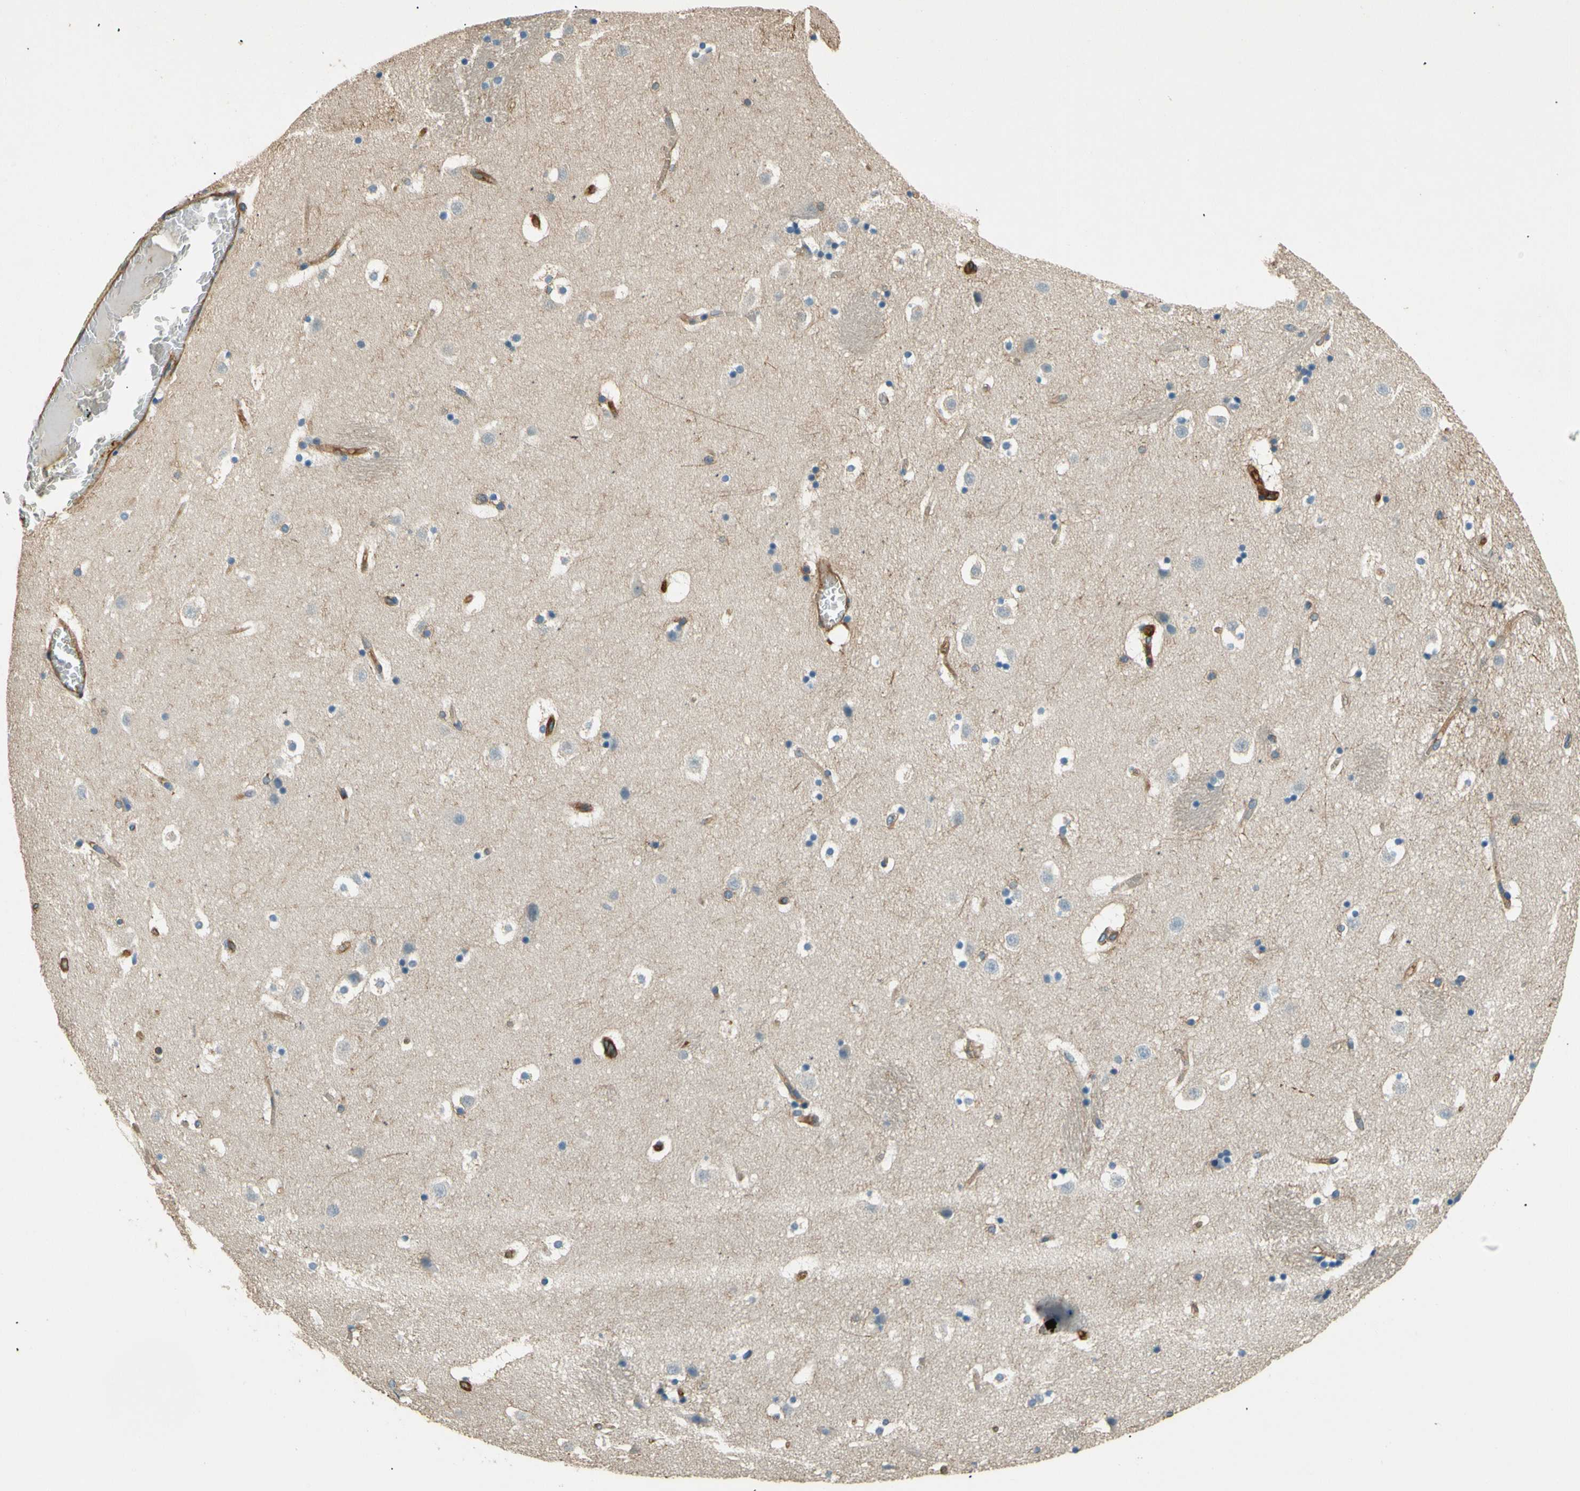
{"staining": {"intensity": "moderate", "quantity": "<25%", "location": "cytoplasmic/membranous"}, "tissue": "caudate", "cell_type": "Glial cells", "image_type": "normal", "snomed": [{"axis": "morphology", "description": "Normal tissue, NOS"}, {"axis": "topography", "description": "Lateral ventricle wall"}], "caption": "Immunohistochemistry (IHC) image of benign human caudate stained for a protein (brown), which exhibits low levels of moderate cytoplasmic/membranous expression in about <25% of glial cells.", "gene": "ENTPD1", "patient": {"sex": "male", "age": 45}}